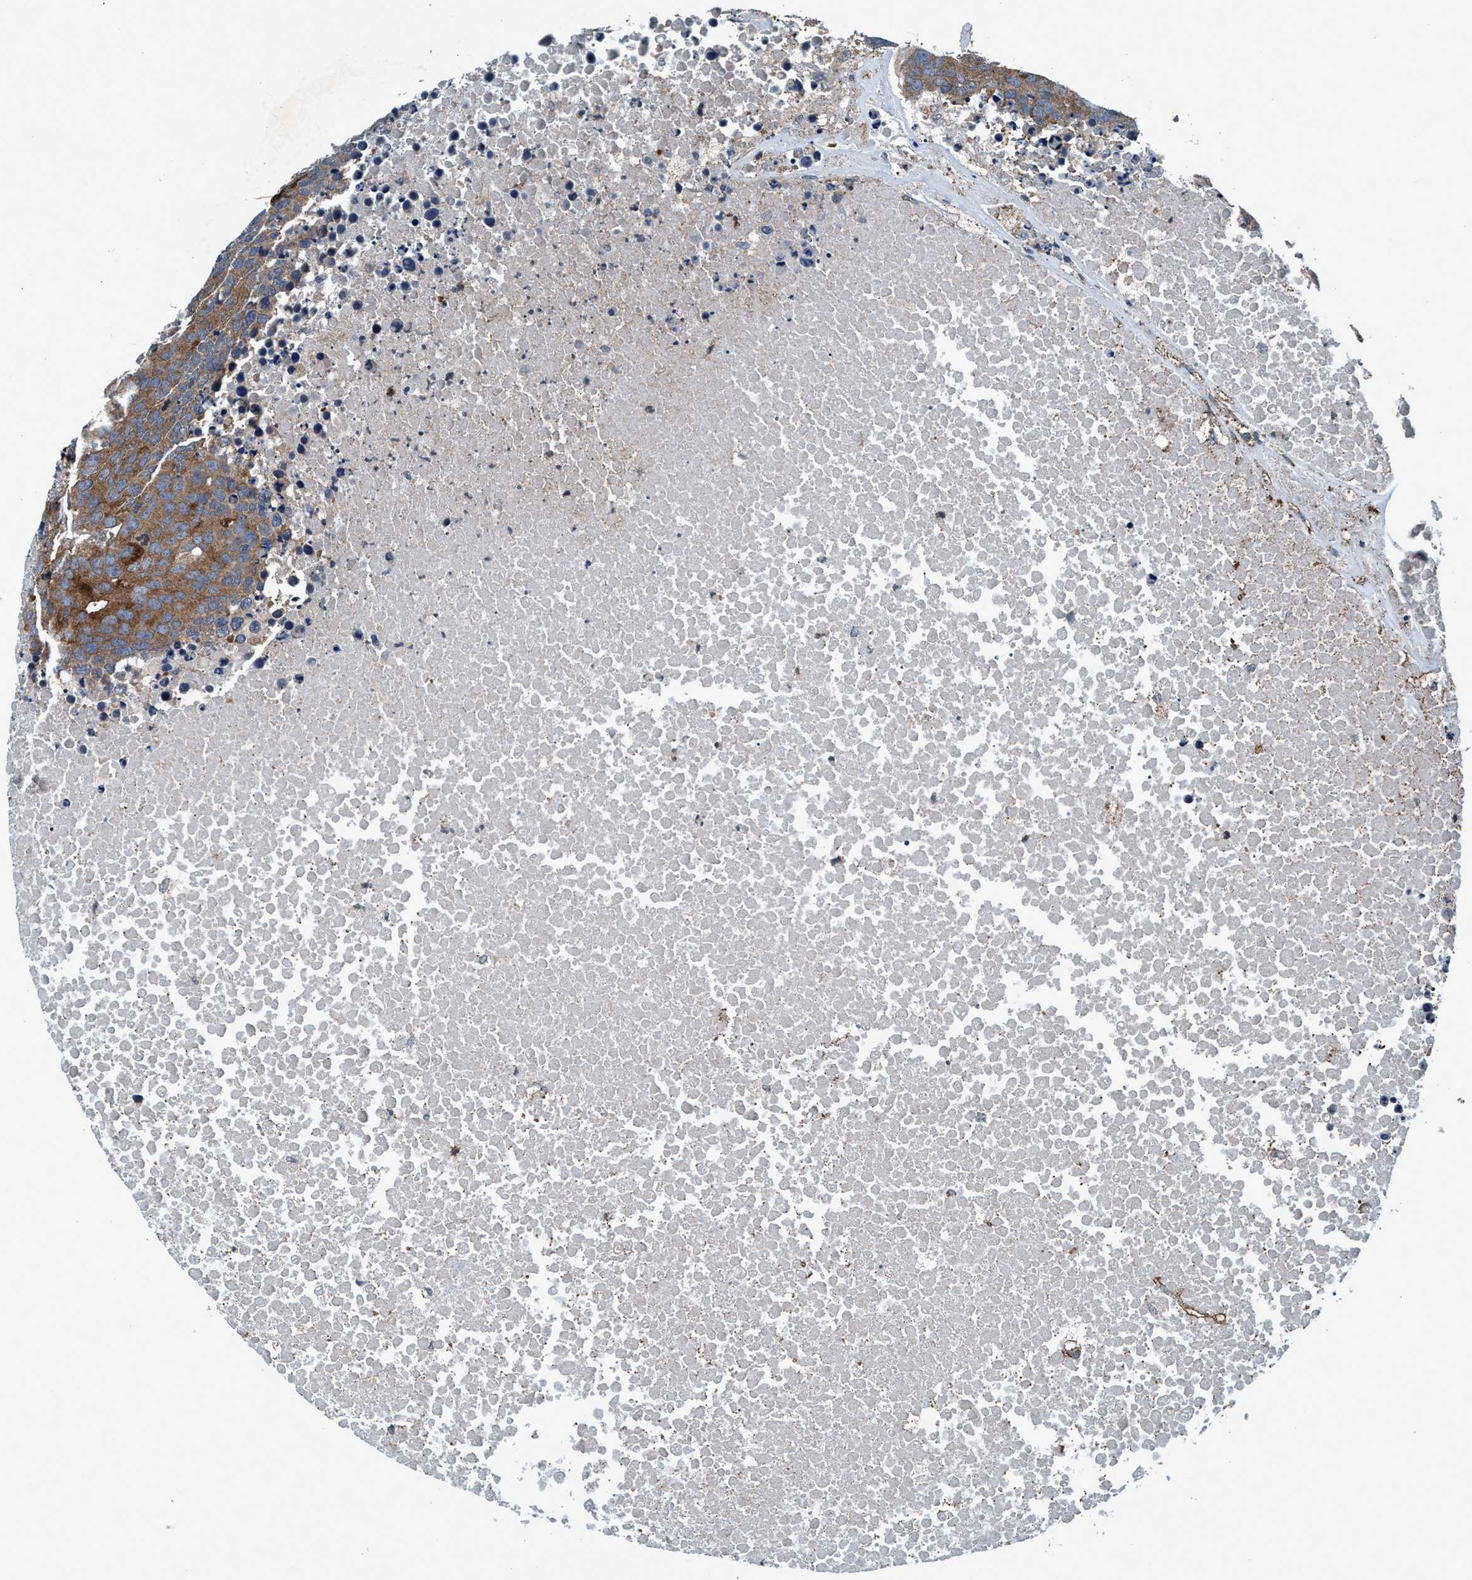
{"staining": {"intensity": "moderate", "quantity": ">75%", "location": "cytoplasmic/membranous"}, "tissue": "carcinoid", "cell_type": "Tumor cells", "image_type": "cancer", "snomed": [{"axis": "morphology", "description": "Carcinoid, malignant, NOS"}, {"axis": "topography", "description": "Lung"}], "caption": "Moderate cytoplasmic/membranous protein expression is seen in approximately >75% of tumor cells in carcinoid.", "gene": "AKT1S1", "patient": {"sex": "male", "age": 60}}